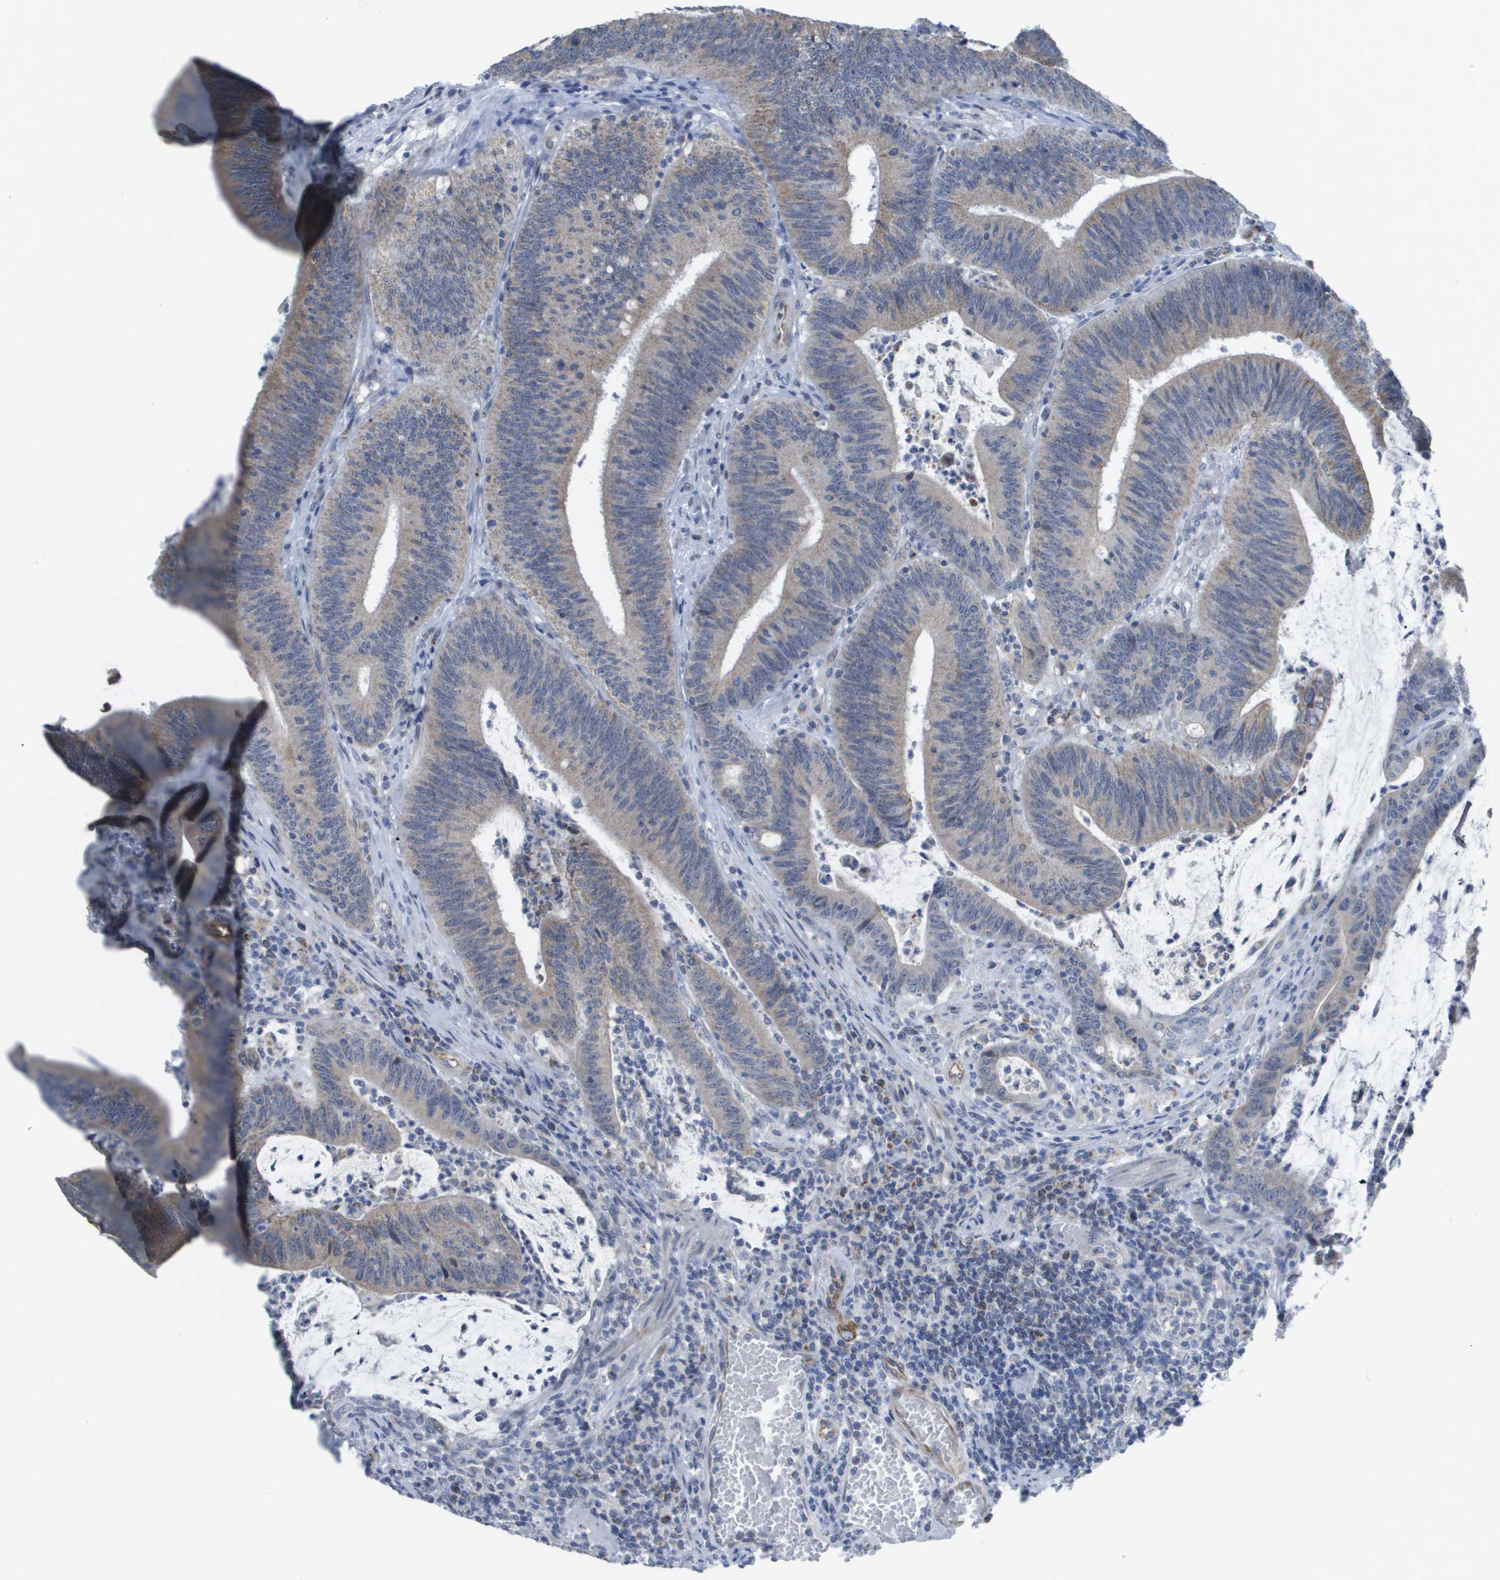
{"staining": {"intensity": "weak", "quantity": "25%-75%", "location": "cytoplasmic/membranous"}, "tissue": "colorectal cancer", "cell_type": "Tumor cells", "image_type": "cancer", "snomed": [{"axis": "morphology", "description": "Normal tissue, NOS"}, {"axis": "morphology", "description": "Adenocarcinoma, NOS"}, {"axis": "topography", "description": "Rectum"}], "caption": "Protein staining reveals weak cytoplasmic/membranous expression in approximately 25%-75% of tumor cells in colorectal adenocarcinoma.", "gene": "TMEM223", "patient": {"sex": "female", "age": 66}}